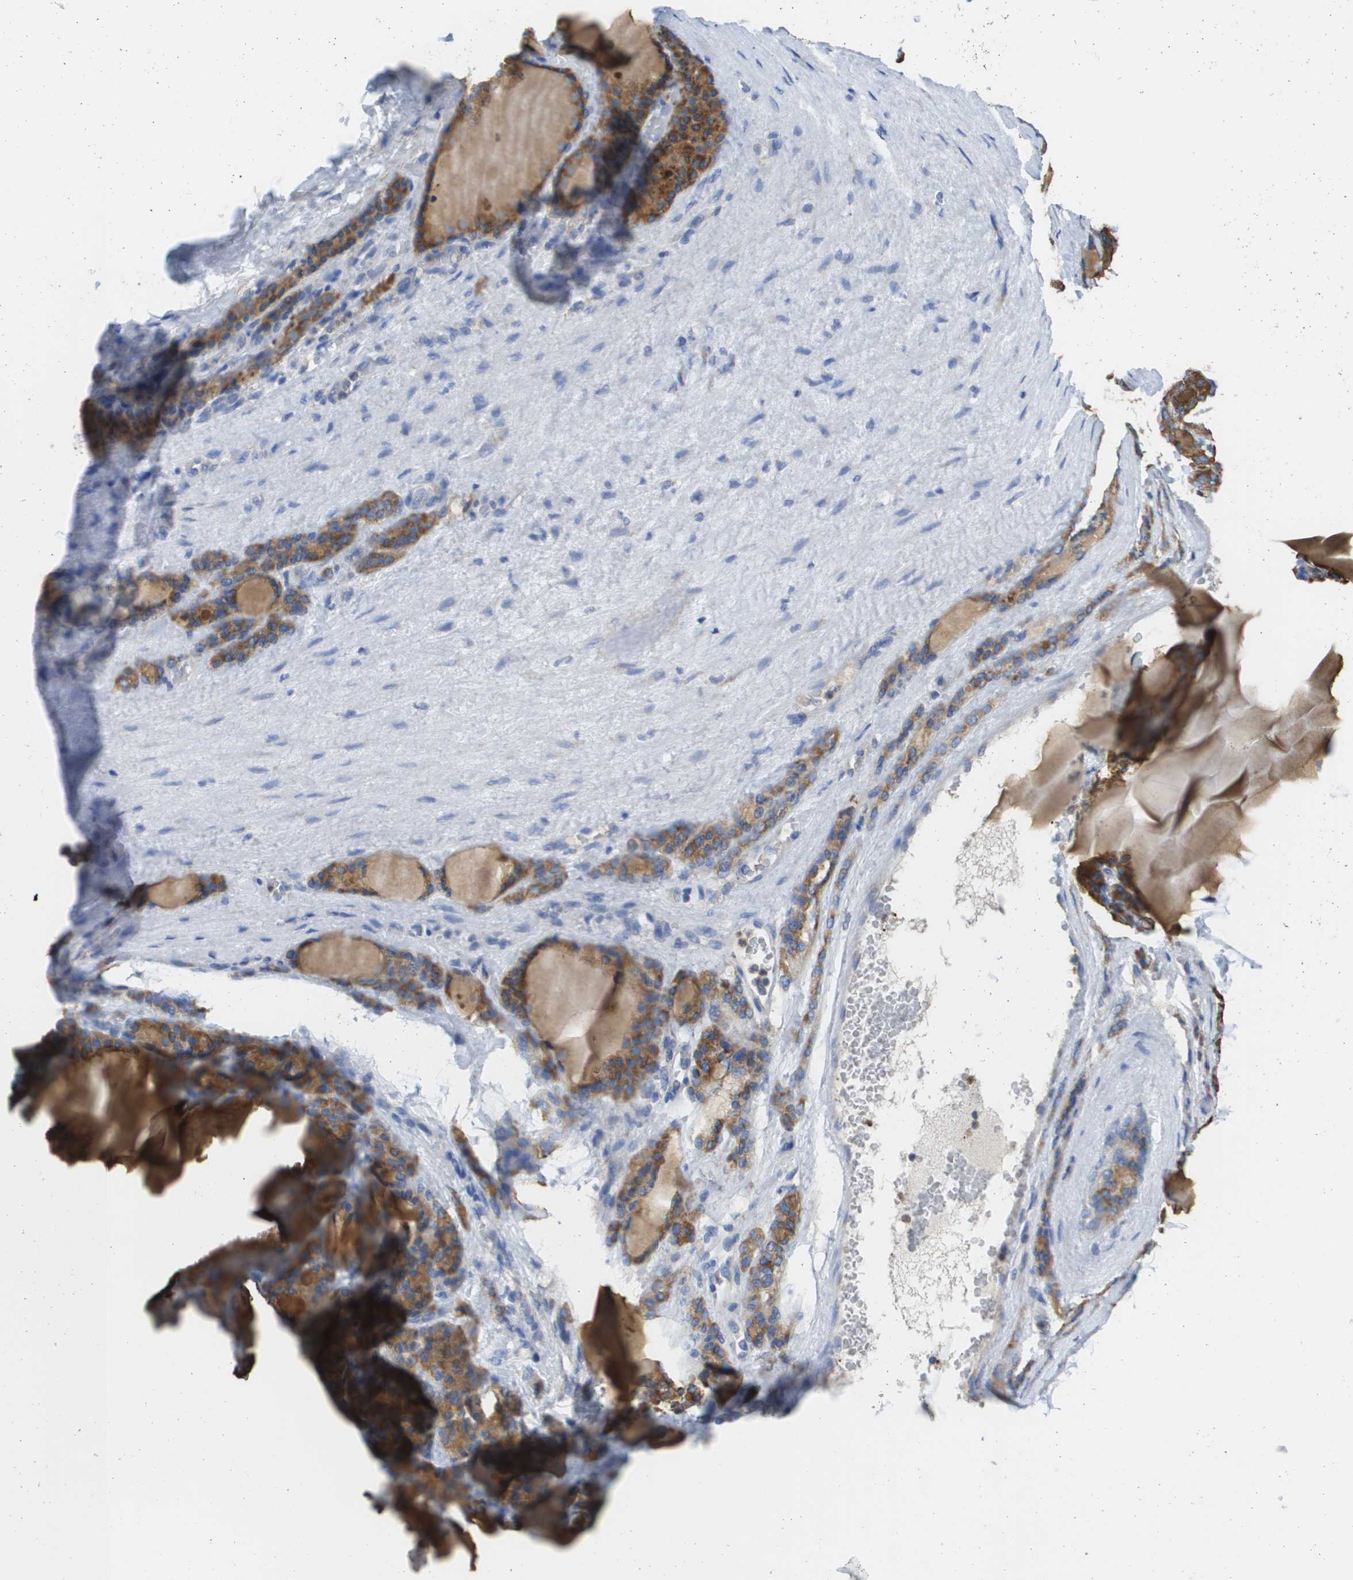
{"staining": {"intensity": "strong", "quantity": ">75%", "location": "cytoplasmic/membranous"}, "tissue": "thyroid gland", "cell_type": "Glandular cells", "image_type": "normal", "snomed": [{"axis": "morphology", "description": "Normal tissue, NOS"}, {"axis": "topography", "description": "Thyroid gland"}], "caption": "The immunohistochemical stain shows strong cytoplasmic/membranous expression in glandular cells of benign thyroid gland. (Brightfield microscopy of DAB IHC at high magnification).", "gene": "SDR42E1", "patient": {"sex": "female", "age": 28}}